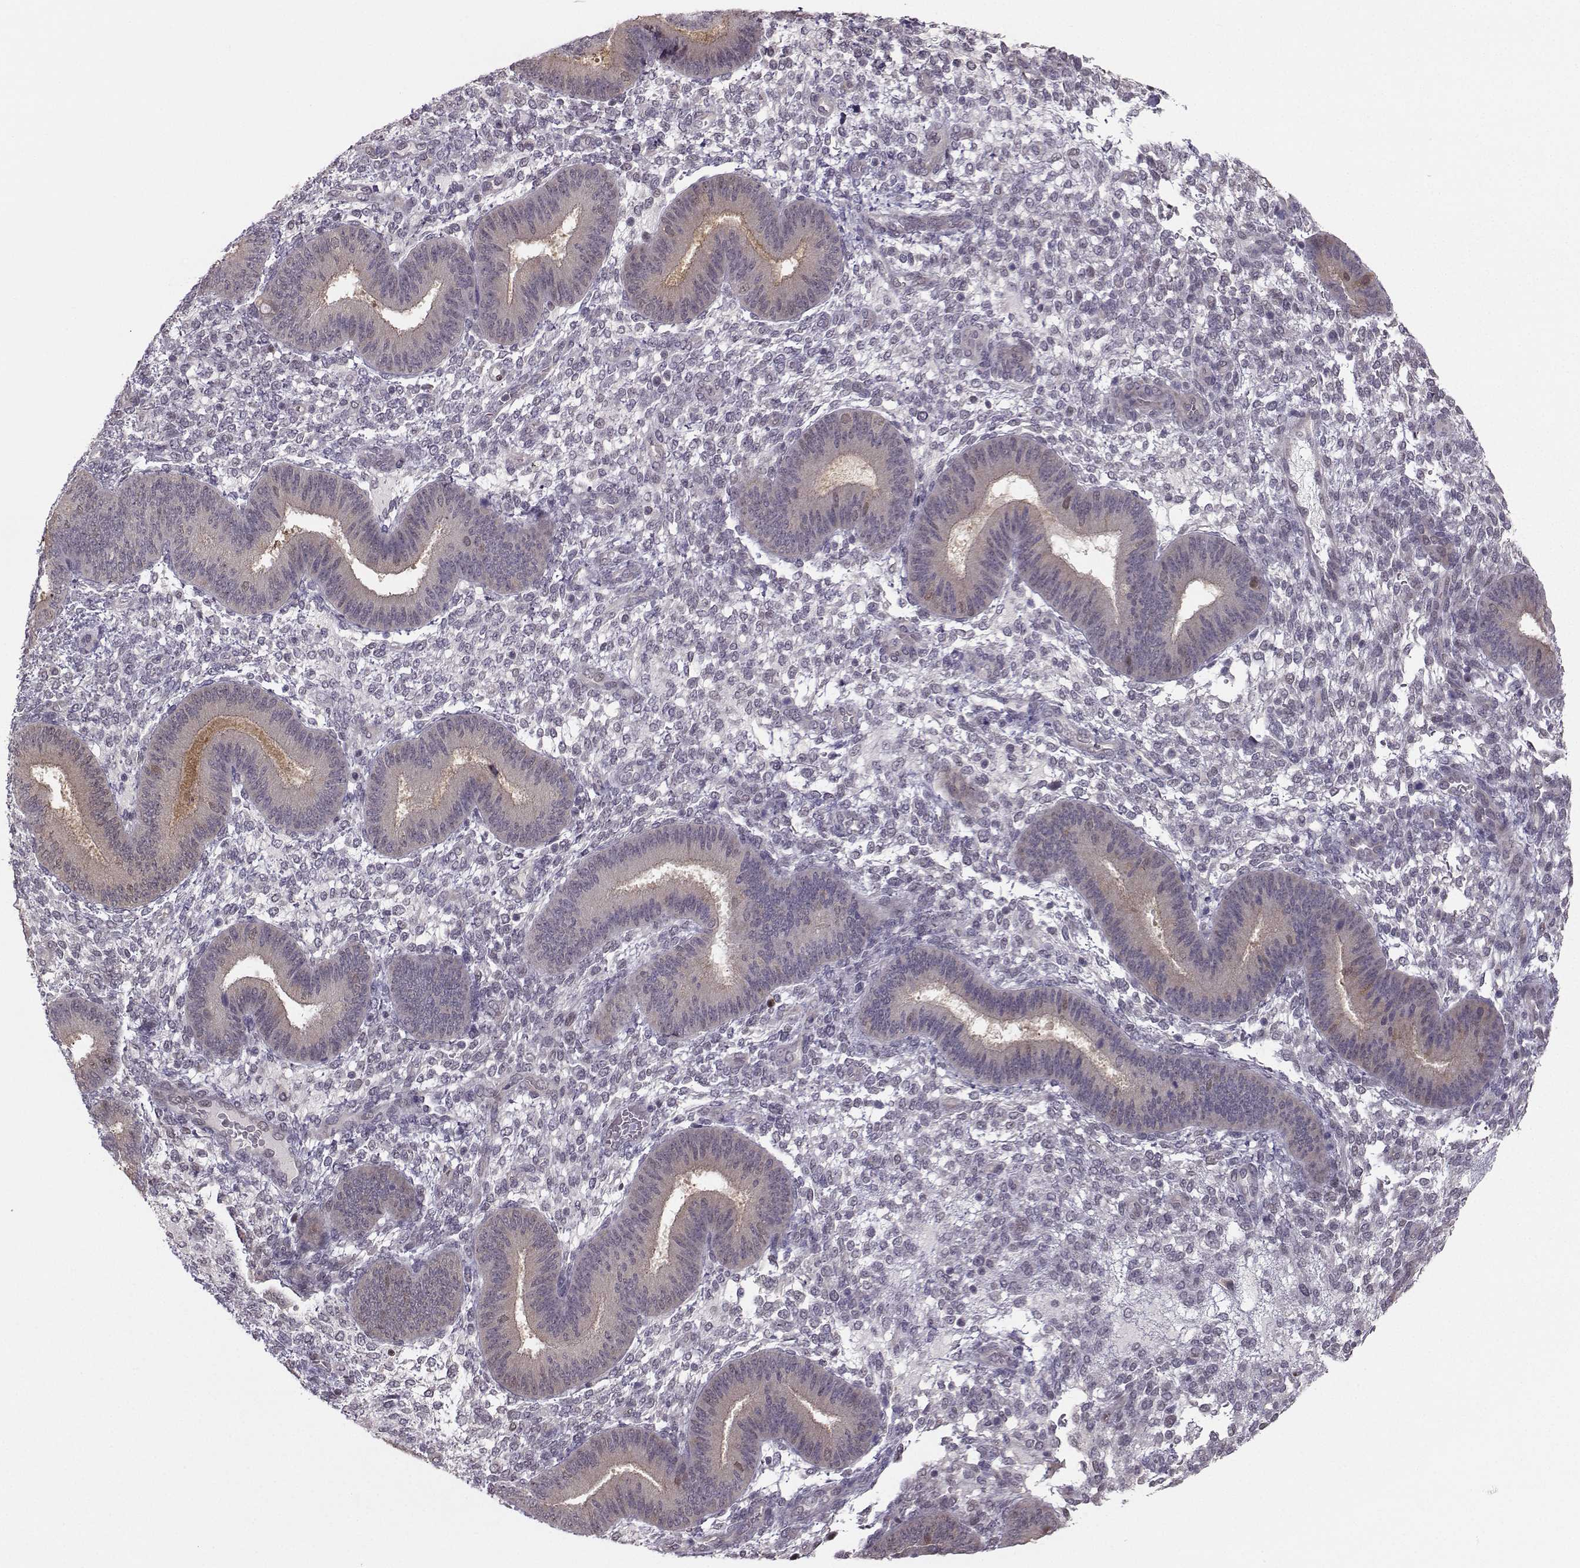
{"staining": {"intensity": "negative", "quantity": "none", "location": "none"}, "tissue": "endometrium", "cell_type": "Cells in endometrial stroma", "image_type": "normal", "snomed": [{"axis": "morphology", "description": "Normal tissue, NOS"}, {"axis": "topography", "description": "Endometrium"}], "caption": "Human endometrium stained for a protein using immunohistochemistry displays no expression in cells in endometrial stroma.", "gene": "PKP2", "patient": {"sex": "female", "age": 39}}